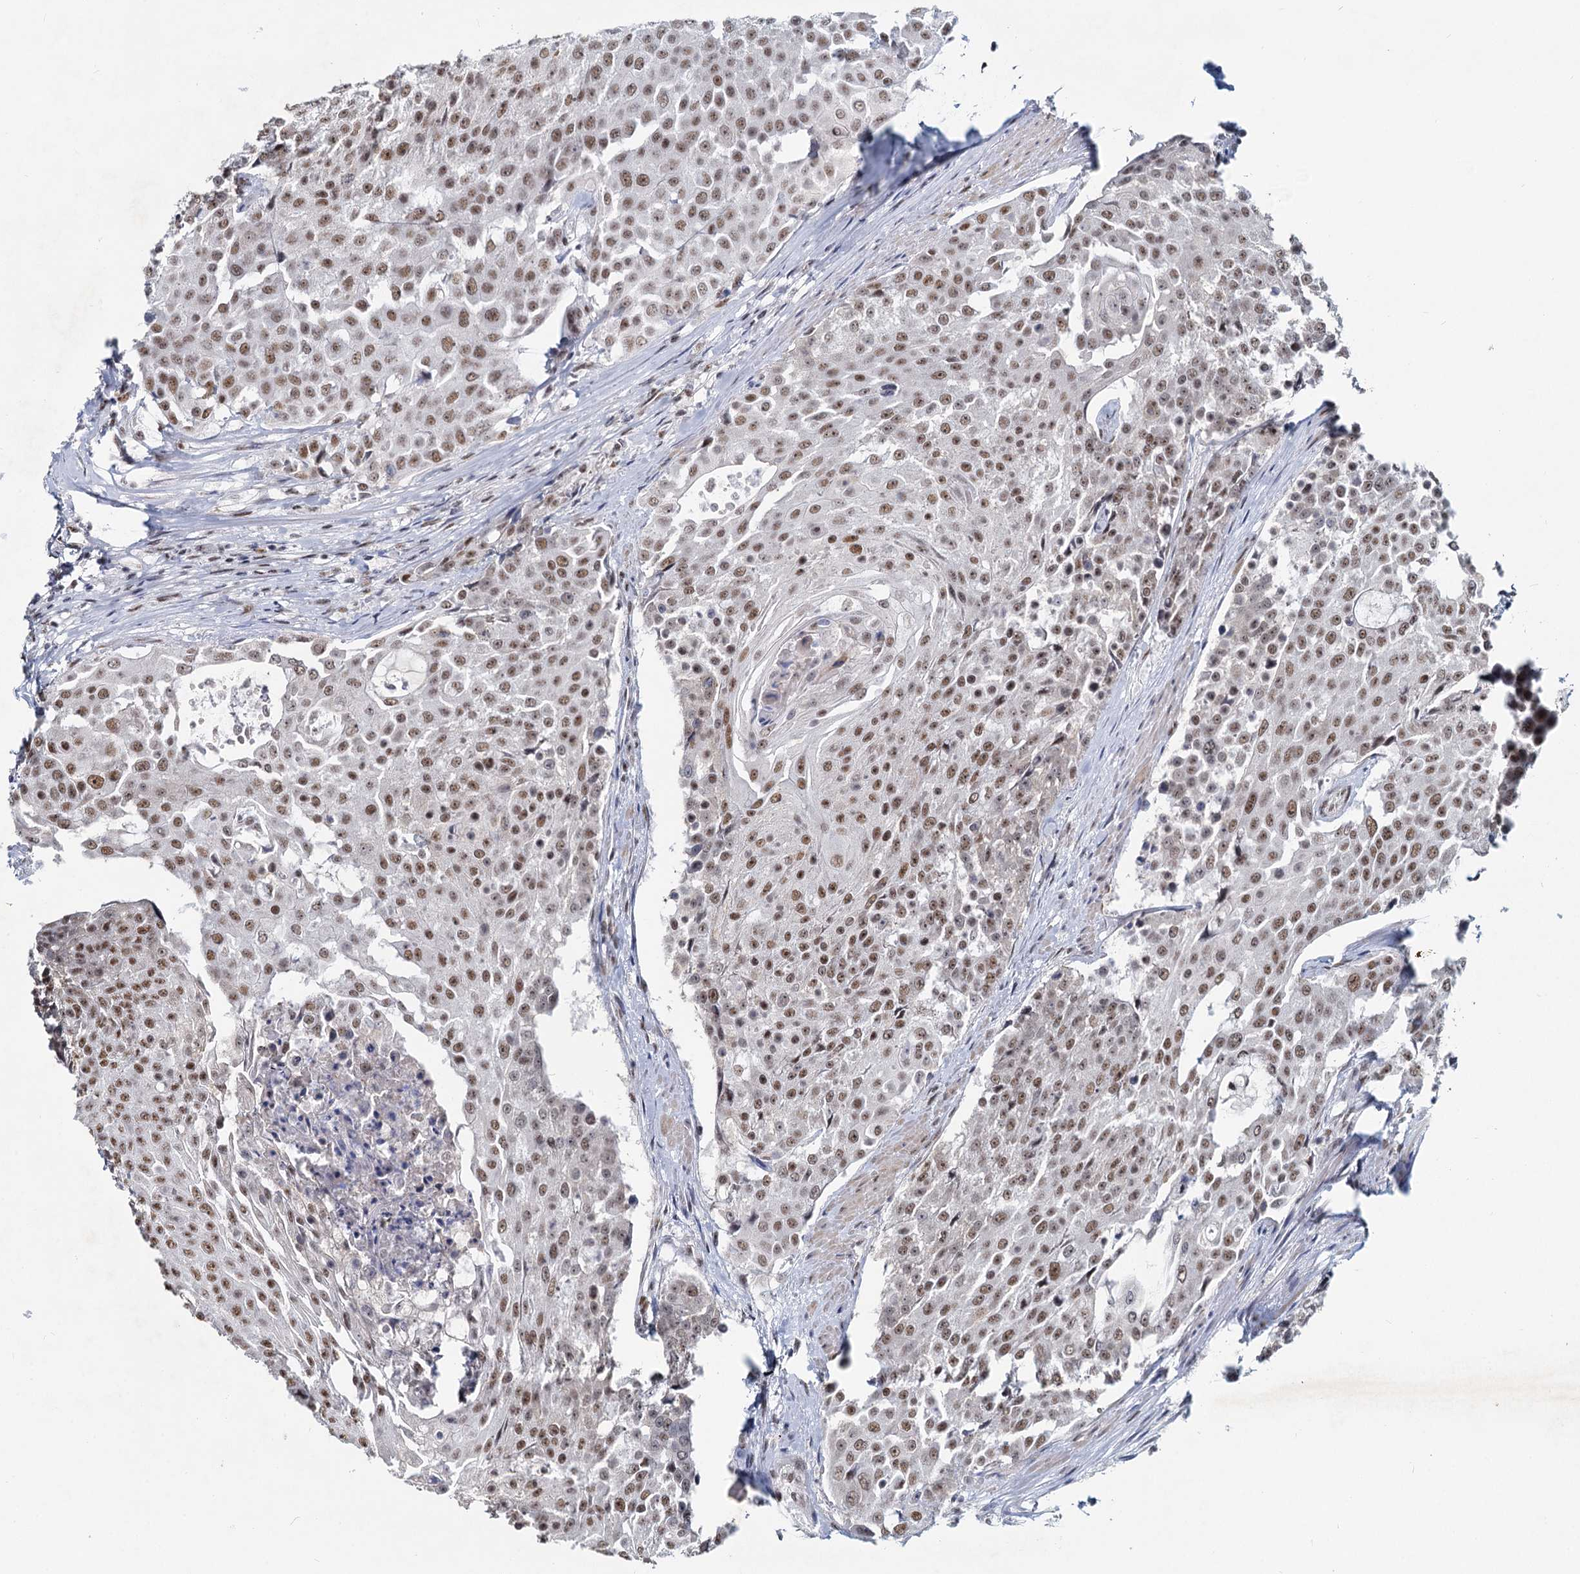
{"staining": {"intensity": "moderate", "quantity": ">75%", "location": "nuclear"}, "tissue": "urothelial cancer", "cell_type": "Tumor cells", "image_type": "cancer", "snomed": [{"axis": "morphology", "description": "Urothelial carcinoma, High grade"}, {"axis": "topography", "description": "Urinary bladder"}], "caption": "Immunohistochemical staining of high-grade urothelial carcinoma demonstrates medium levels of moderate nuclear protein expression in approximately >75% of tumor cells.", "gene": "METTL14", "patient": {"sex": "female", "age": 63}}